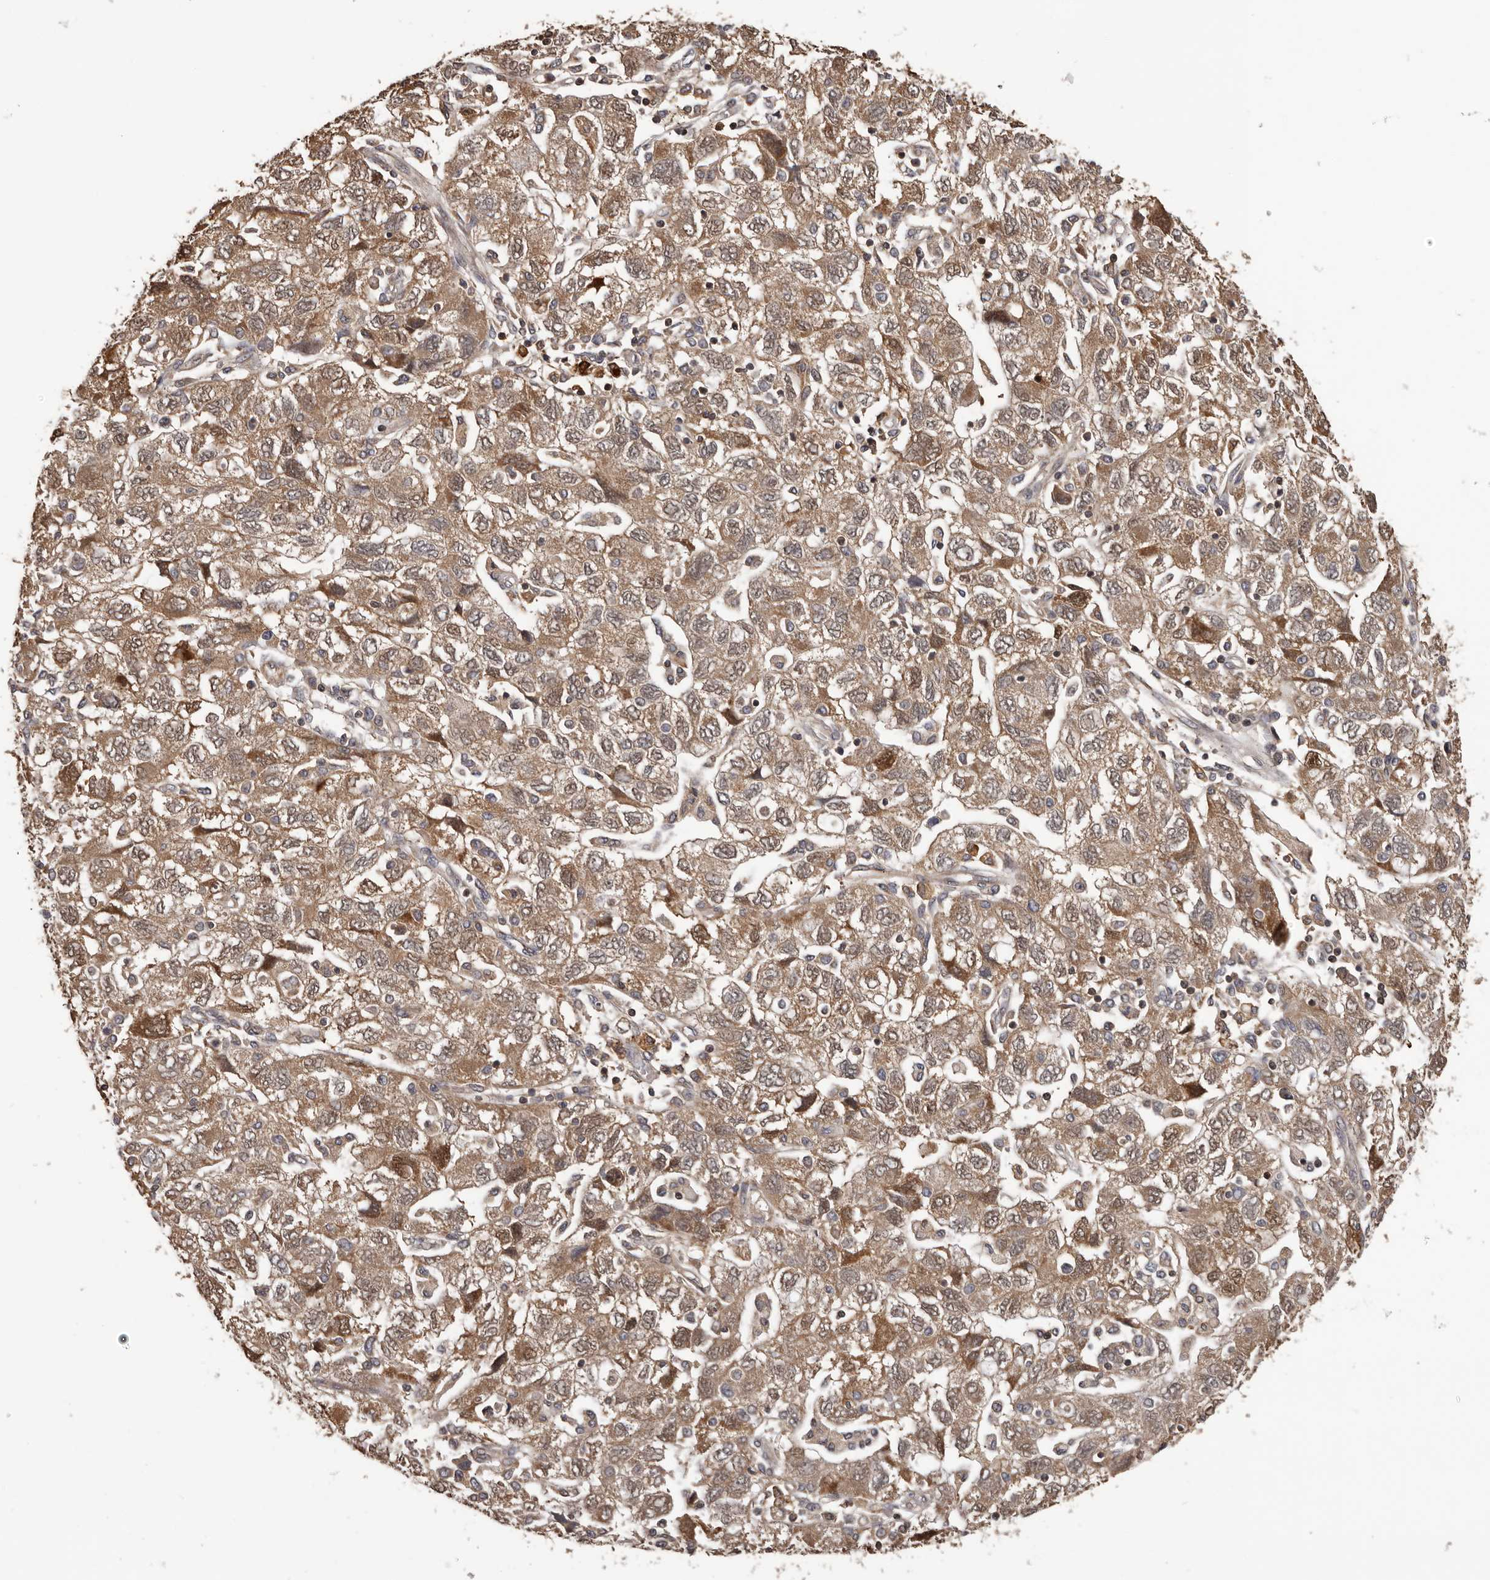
{"staining": {"intensity": "moderate", "quantity": ">75%", "location": "cytoplasmic/membranous"}, "tissue": "ovarian cancer", "cell_type": "Tumor cells", "image_type": "cancer", "snomed": [{"axis": "morphology", "description": "Carcinoma, NOS"}, {"axis": "morphology", "description": "Cystadenocarcinoma, serous, NOS"}, {"axis": "topography", "description": "Ovary"}], "caption": "This is an image of immunohistochemistry staining of ovarian cancer, which shows moderate expression in the cytoplasmic/membranous of tumor cells.", "gene": "ADAMTS2", "patient": {"sex": "female", "age": 69}}